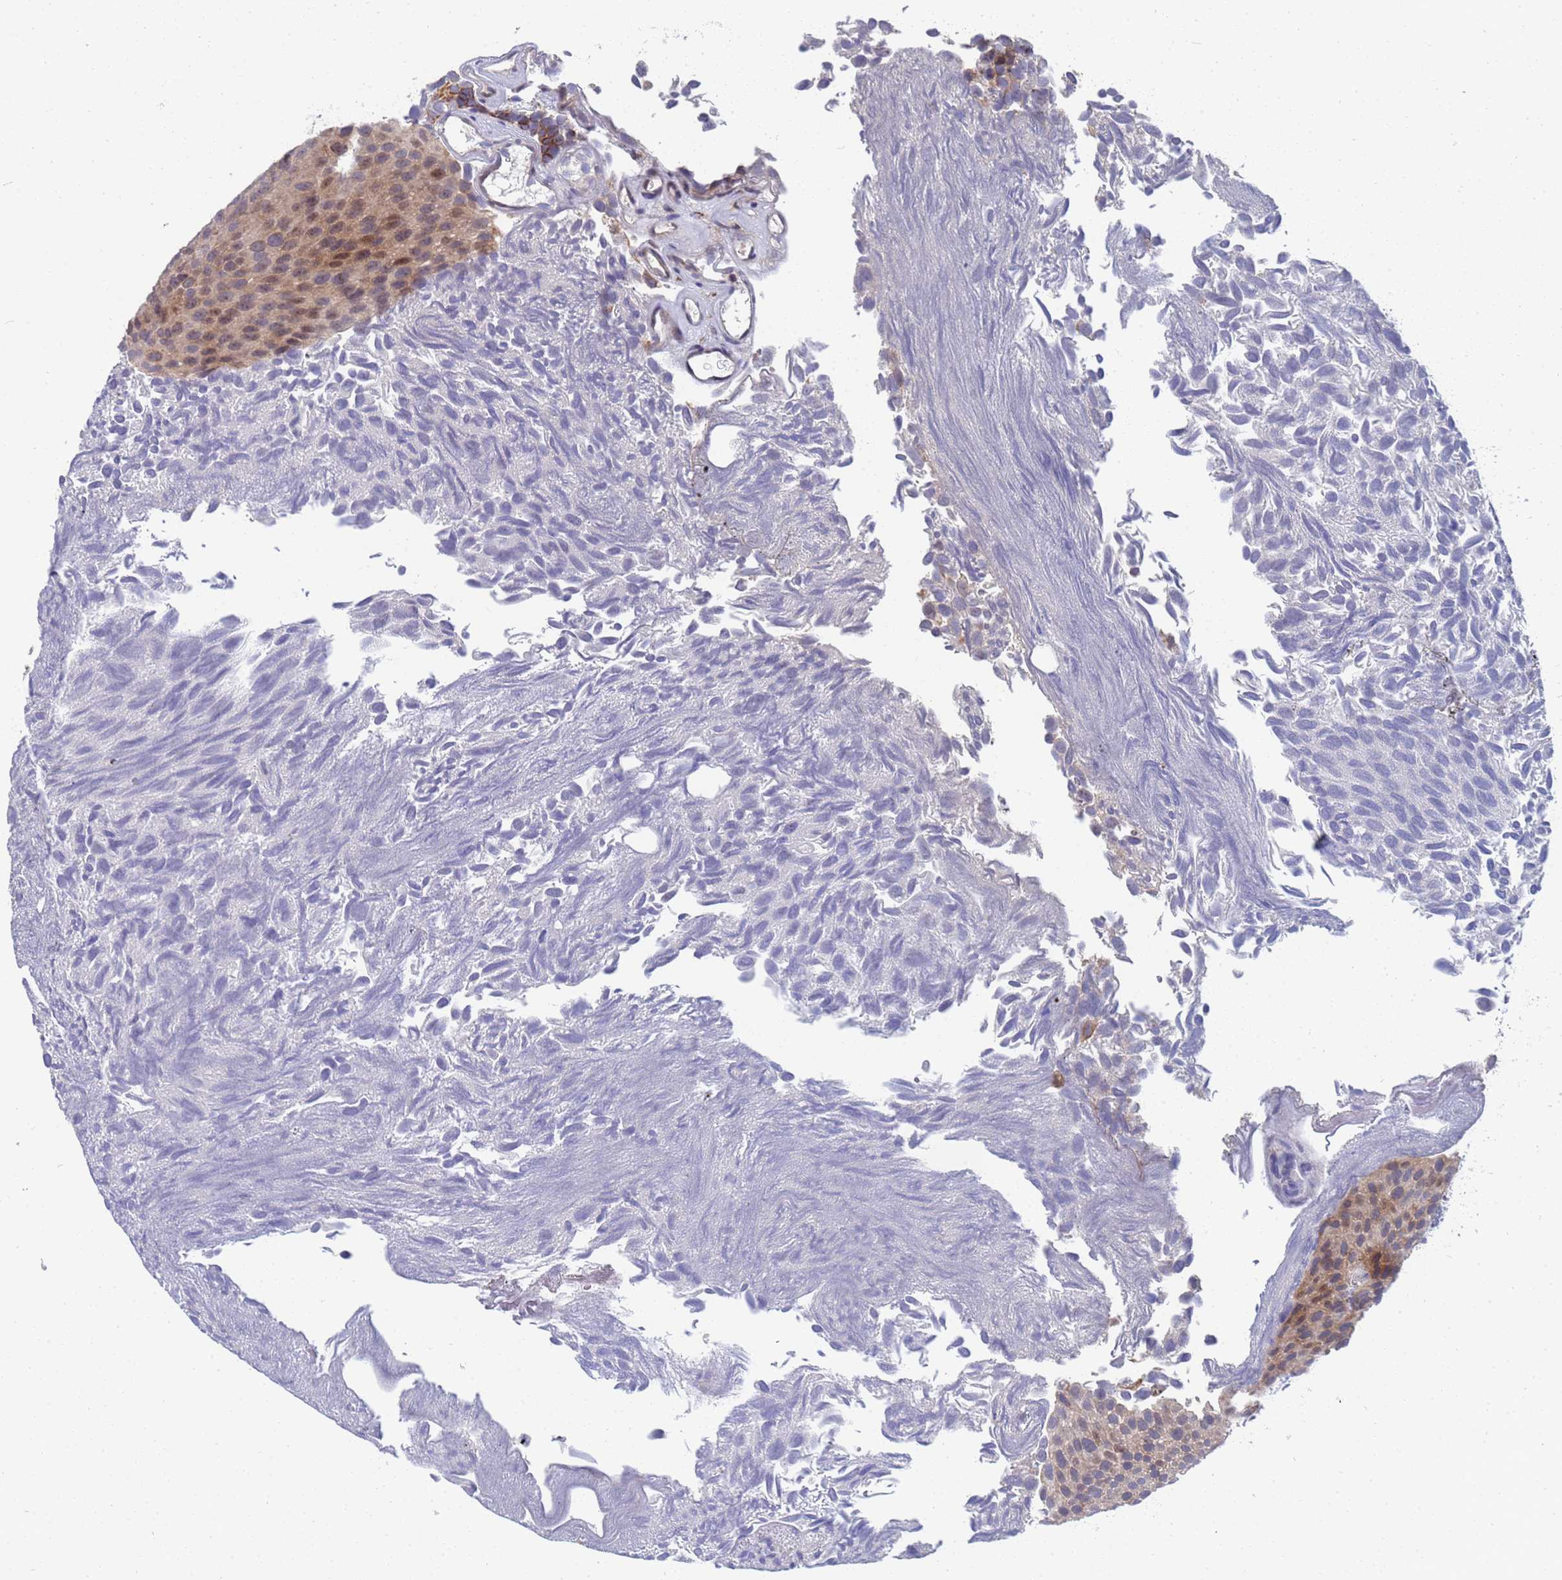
{"staining": {"intensity": "moderate", "quantity": "25%-75%", "location": "cytoplasmic/membranous,nuclear"}, "tissue": "urothelial cancer", "cell_type": "Tumor cells", "image_type": "cancer", "snomed": [{"axis": "morphology", "description": "Urothelial carcinoma, Low grade"}, {"axis": "topography", "description": "Urinary bladder"}], "caption": "The histopathology image shows staining of low-grade urothelial carcinoma, revealing moderate cytoplasmic/membranous and nuclear protein staining (brown color) within tumor cells.", "gene": "ENOSF1", "patient": {"sex": "male", "age": 89}}